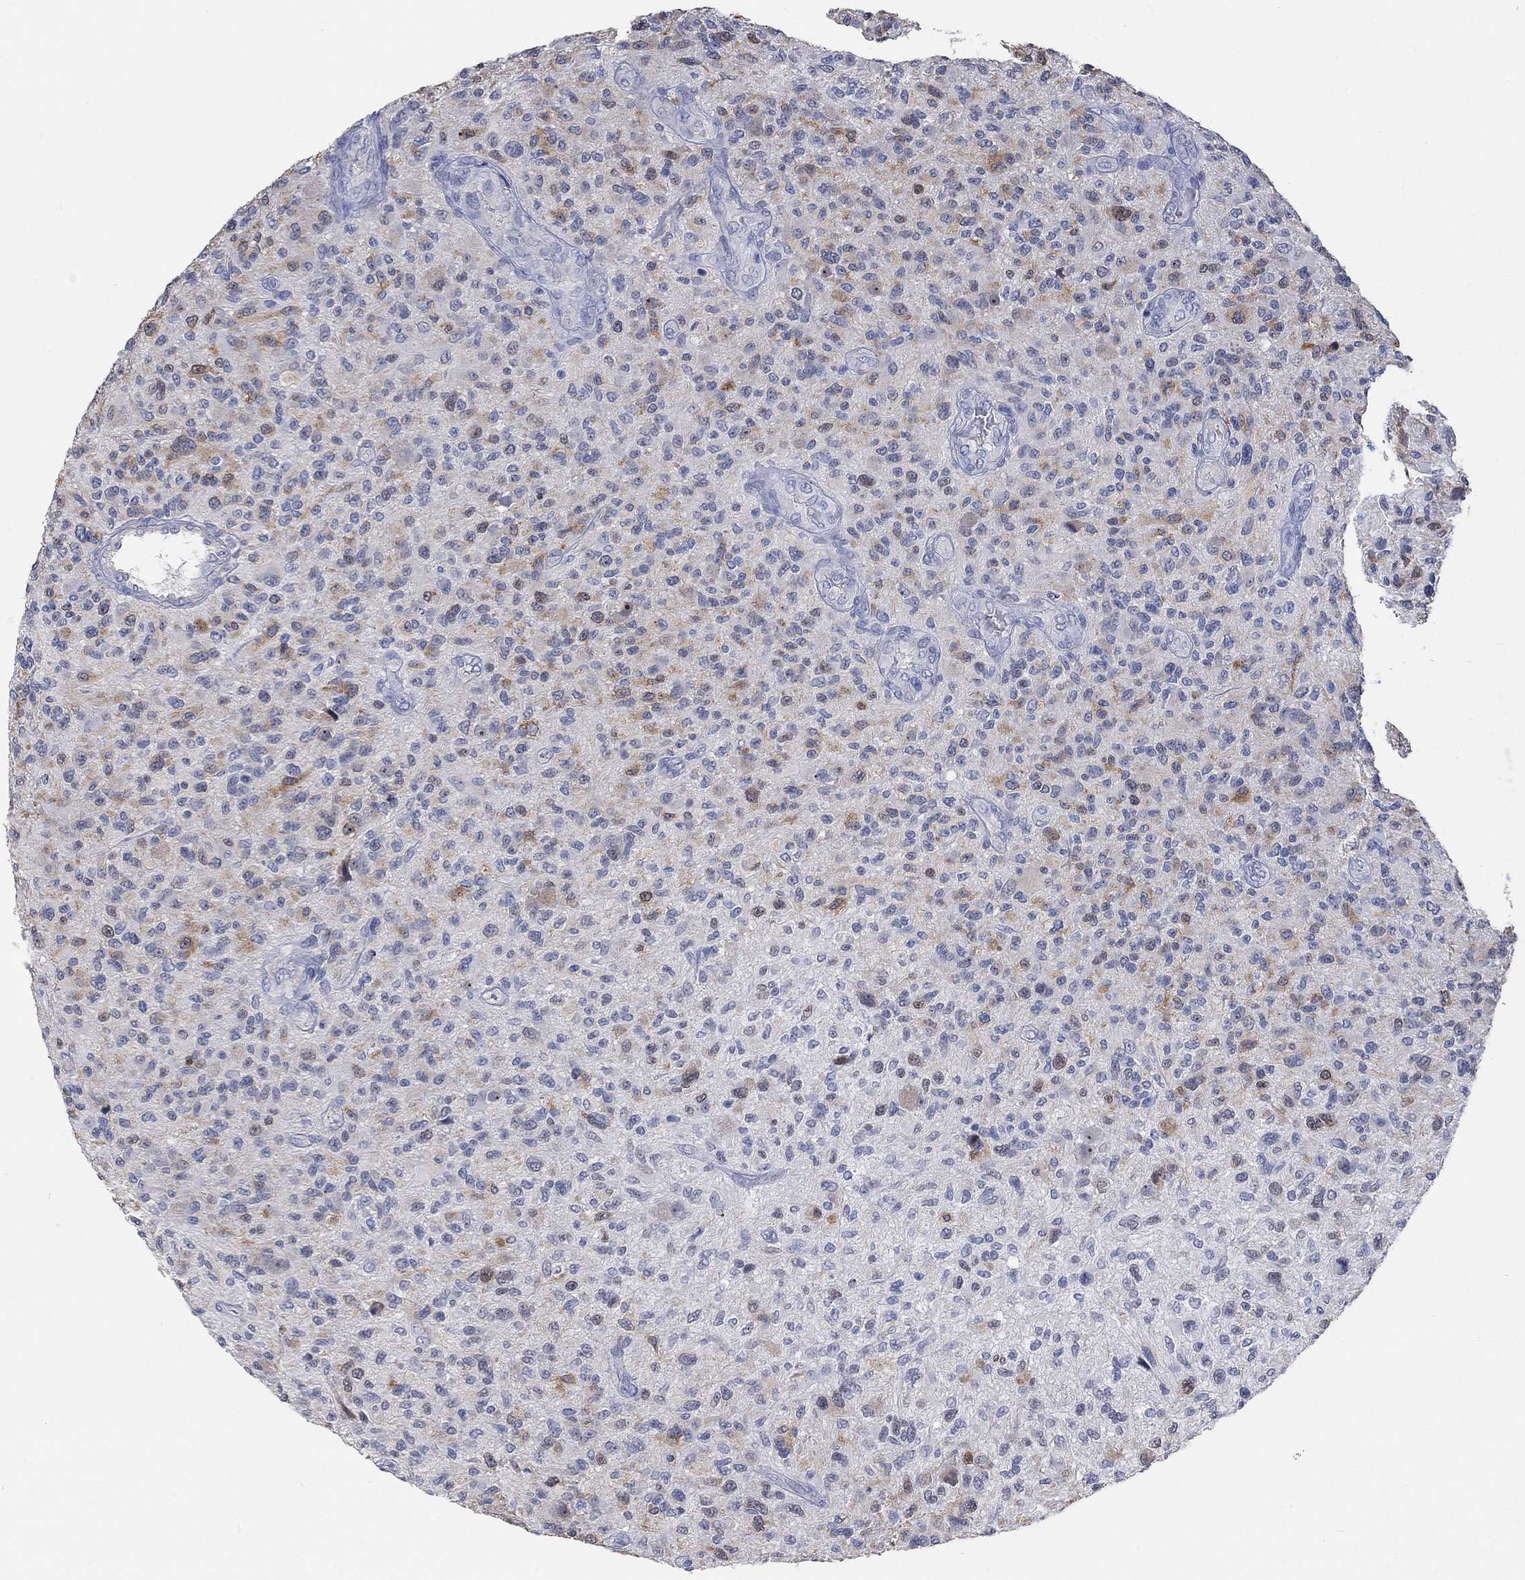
{"staining": {"intensity": "negative", "quantity": "none", "location": "none"}, "tissue": "glioma", "cell_type": "Tumor cells", "image_type": "cancer", "snomed": [{"axis": "morphology", "description": "Glioma, malignant, High grade"}, {"axis": "topography", "description": "Brain"}], "caption": "High magnification brightfield microscopy of glioma stained with DAB (brown) and counterstained with hematoxylin (blue): tumor cells show no significant staining.", "gene": "PNMA5", "patient": {"sex": "male", "age": 47}}